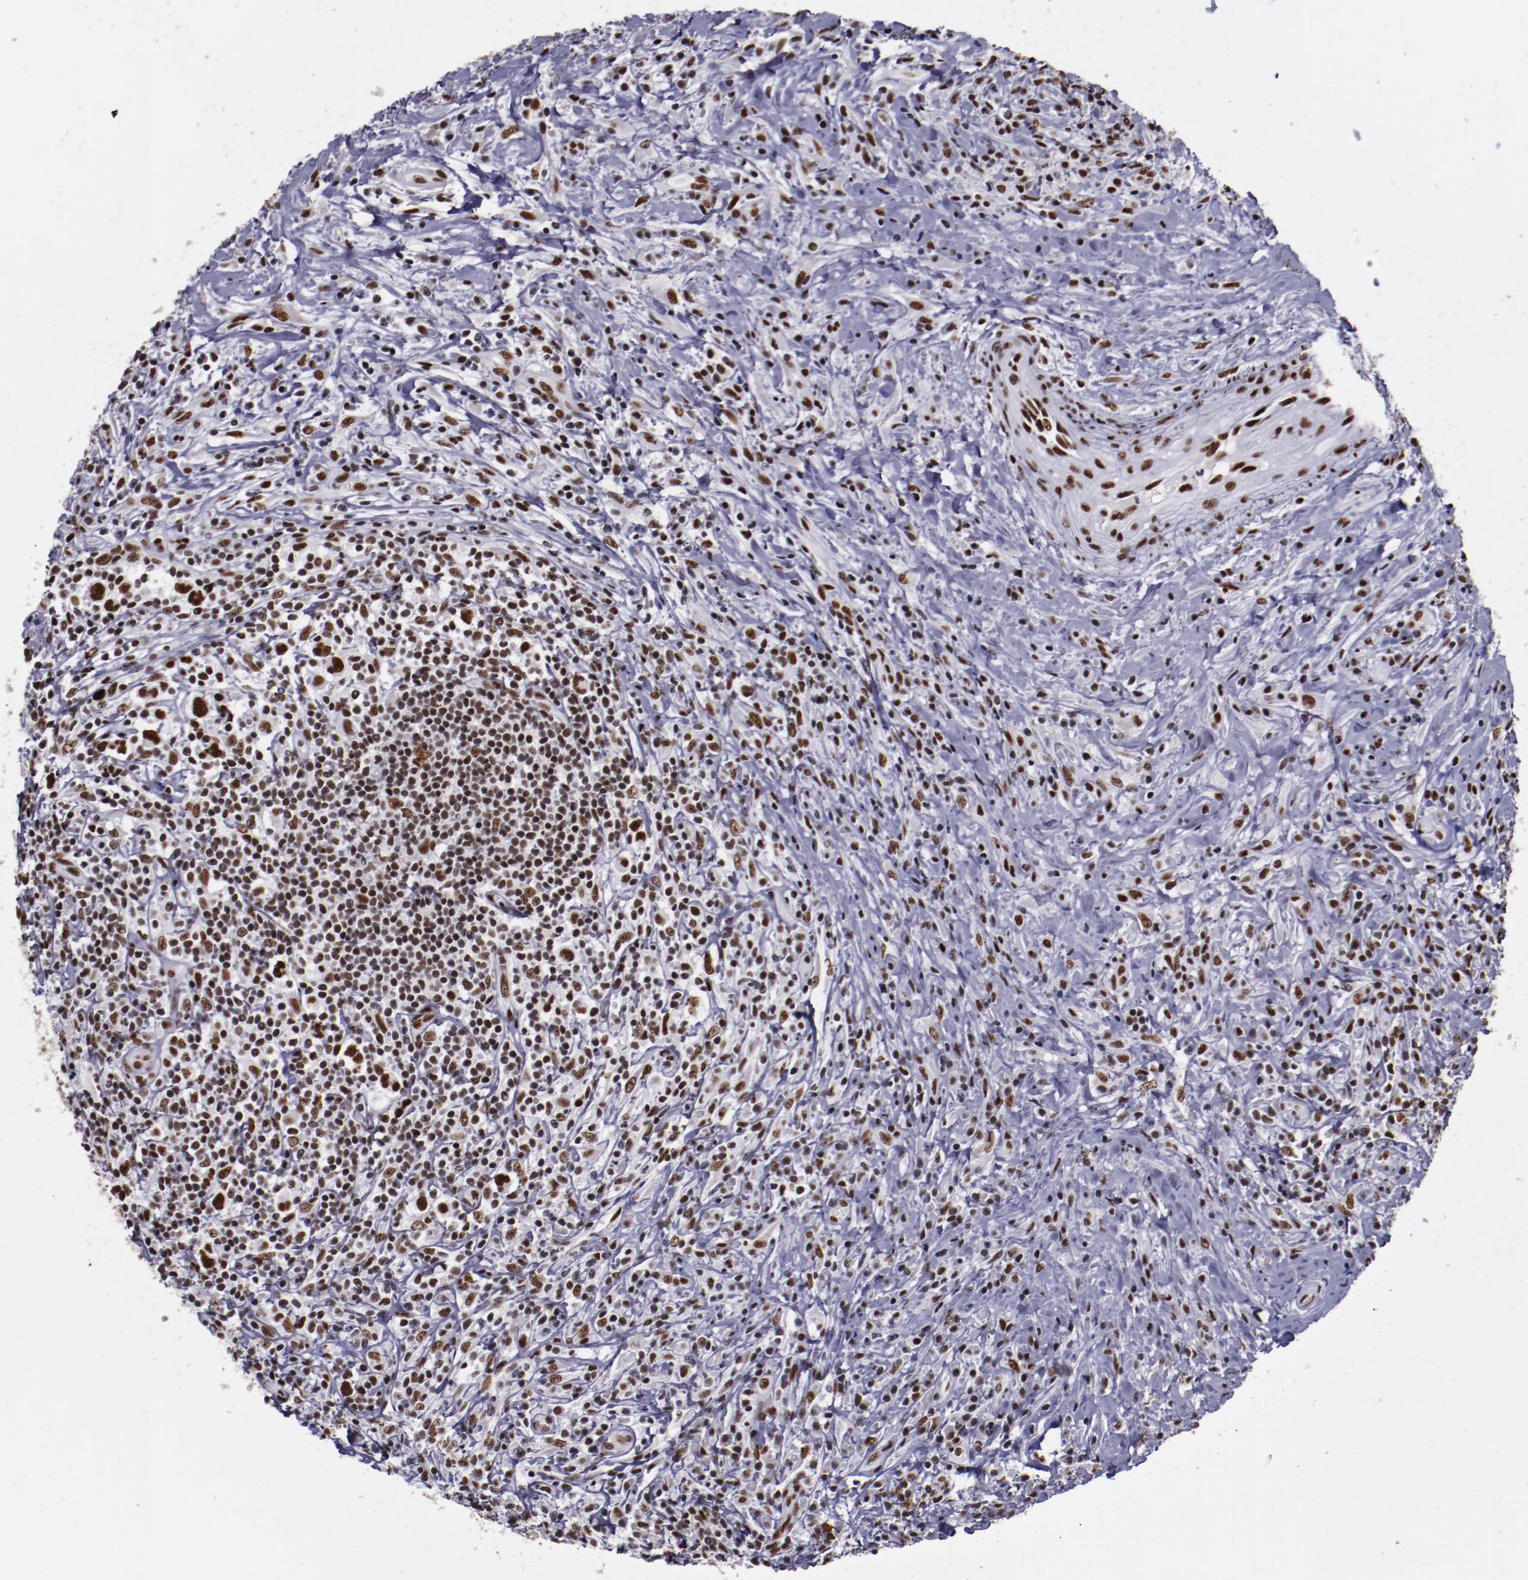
{"staining": {"intensity": "strong", "quantity": ">75%", "location": "nuclear"}, "tissue": "lymphoma", "cell_type": "Tumor cells", "image_type": "cancer", "snomed": [{"axis": "morphology", "description": "Hodgkin's disease, NOS"}, {"axis": "topography", "description": "Lymph node"}], "caption": "An image showing strong nuclear positivity in approximately >75% of tumor cells in lymphoma, as visualized by brown immunohistochemical staining.", "gene": "PPP4R3A", "patient": {"sex": "female", "age": 25}}